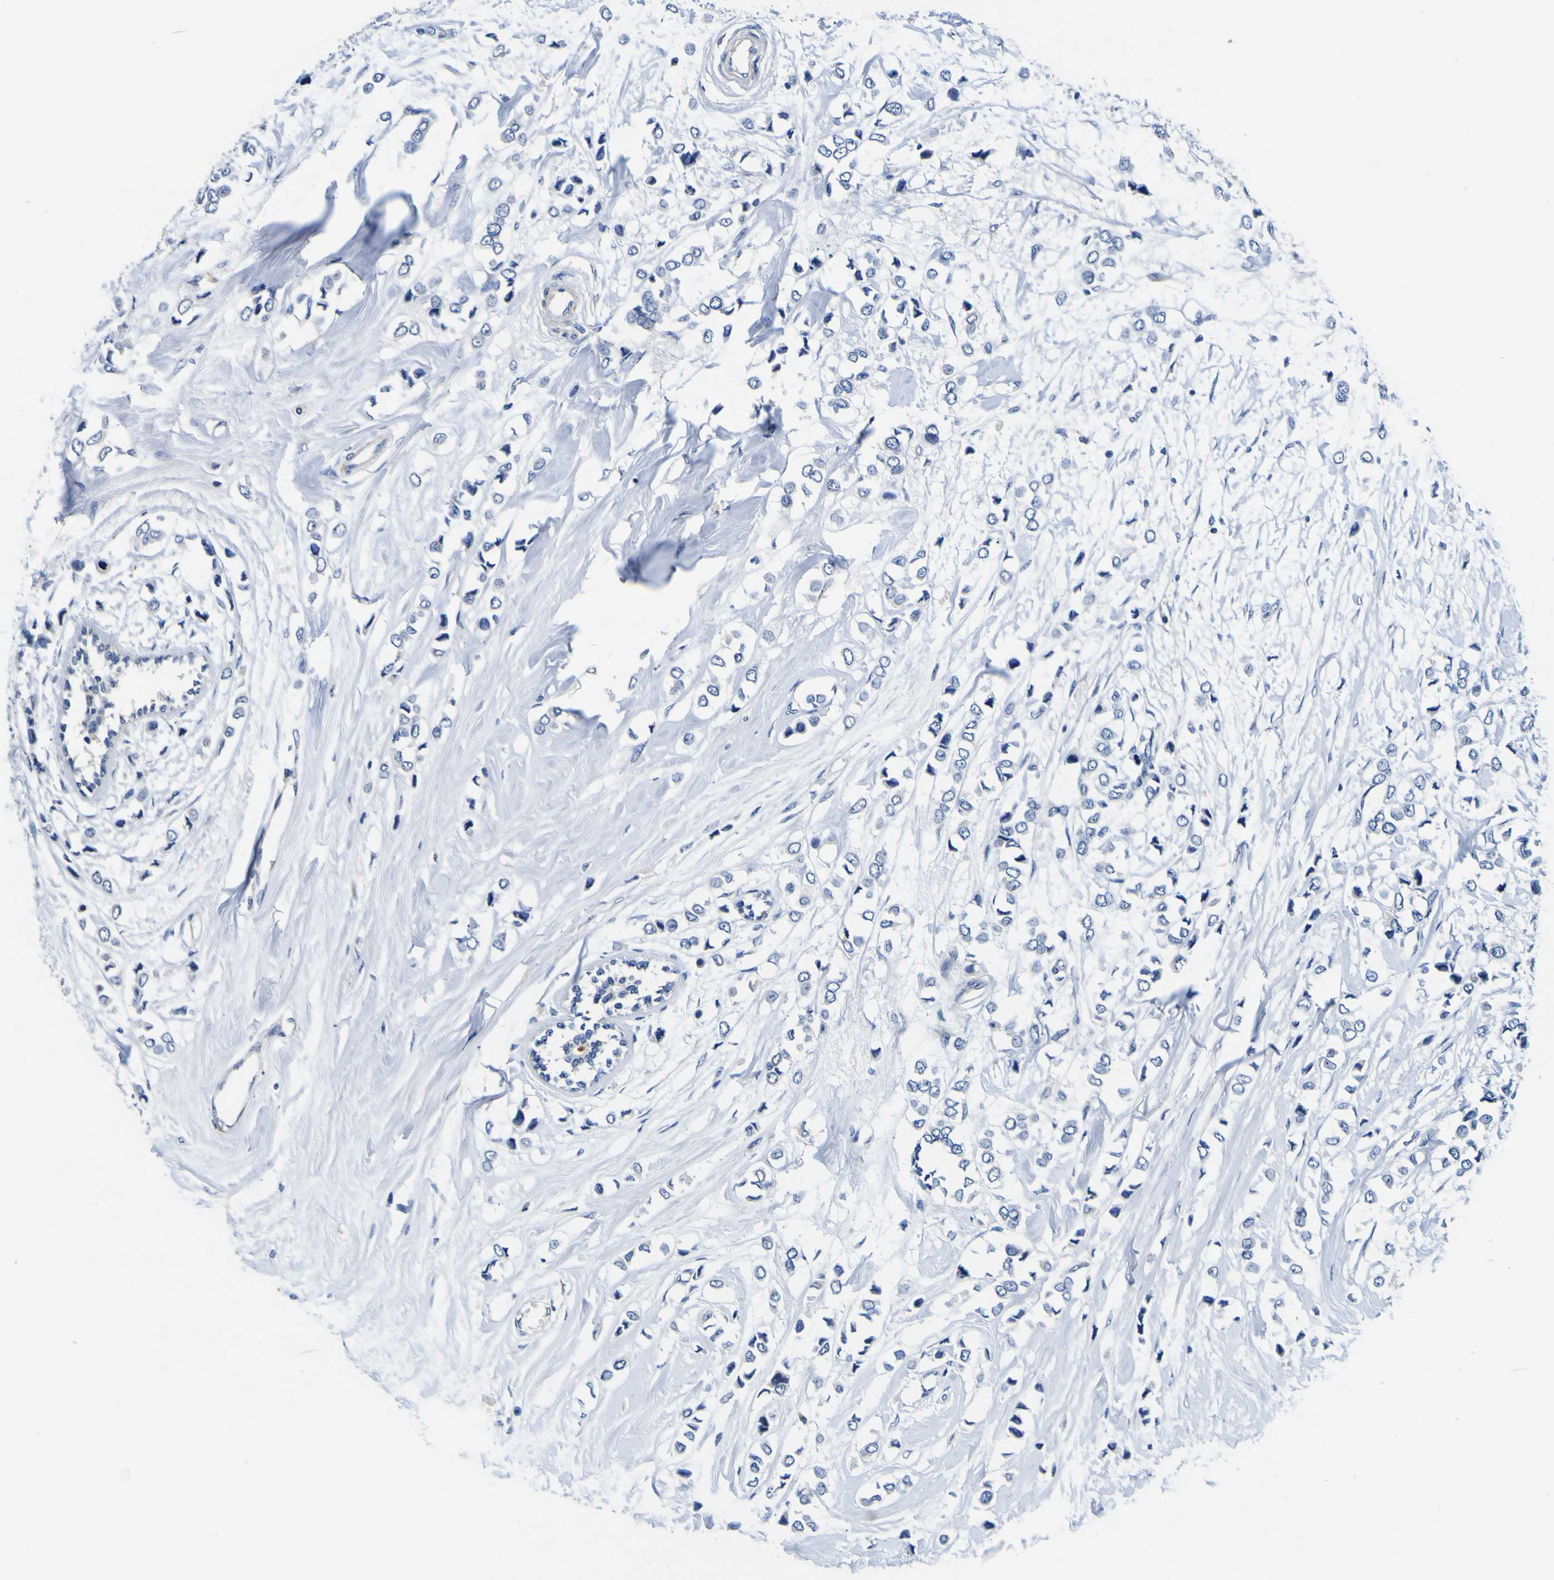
{"staining": {"intensity": "negative", "quantity": "none", "location": "none"}, "tissue": "breast cancer", "cell_type": "Tumor cells", "image_type": "cancer", "snomed": [{"axis": "morphology", "description": "Lobular carcinoma"}, {"axis": "topography", "description": "Breast"}], "caption": "Immunohistochemistry of breast lobular carcinoma exhibits no staining in tumor cells.", "gene": "AGAP3", "patient": {"sex": "female", "age": 51}}